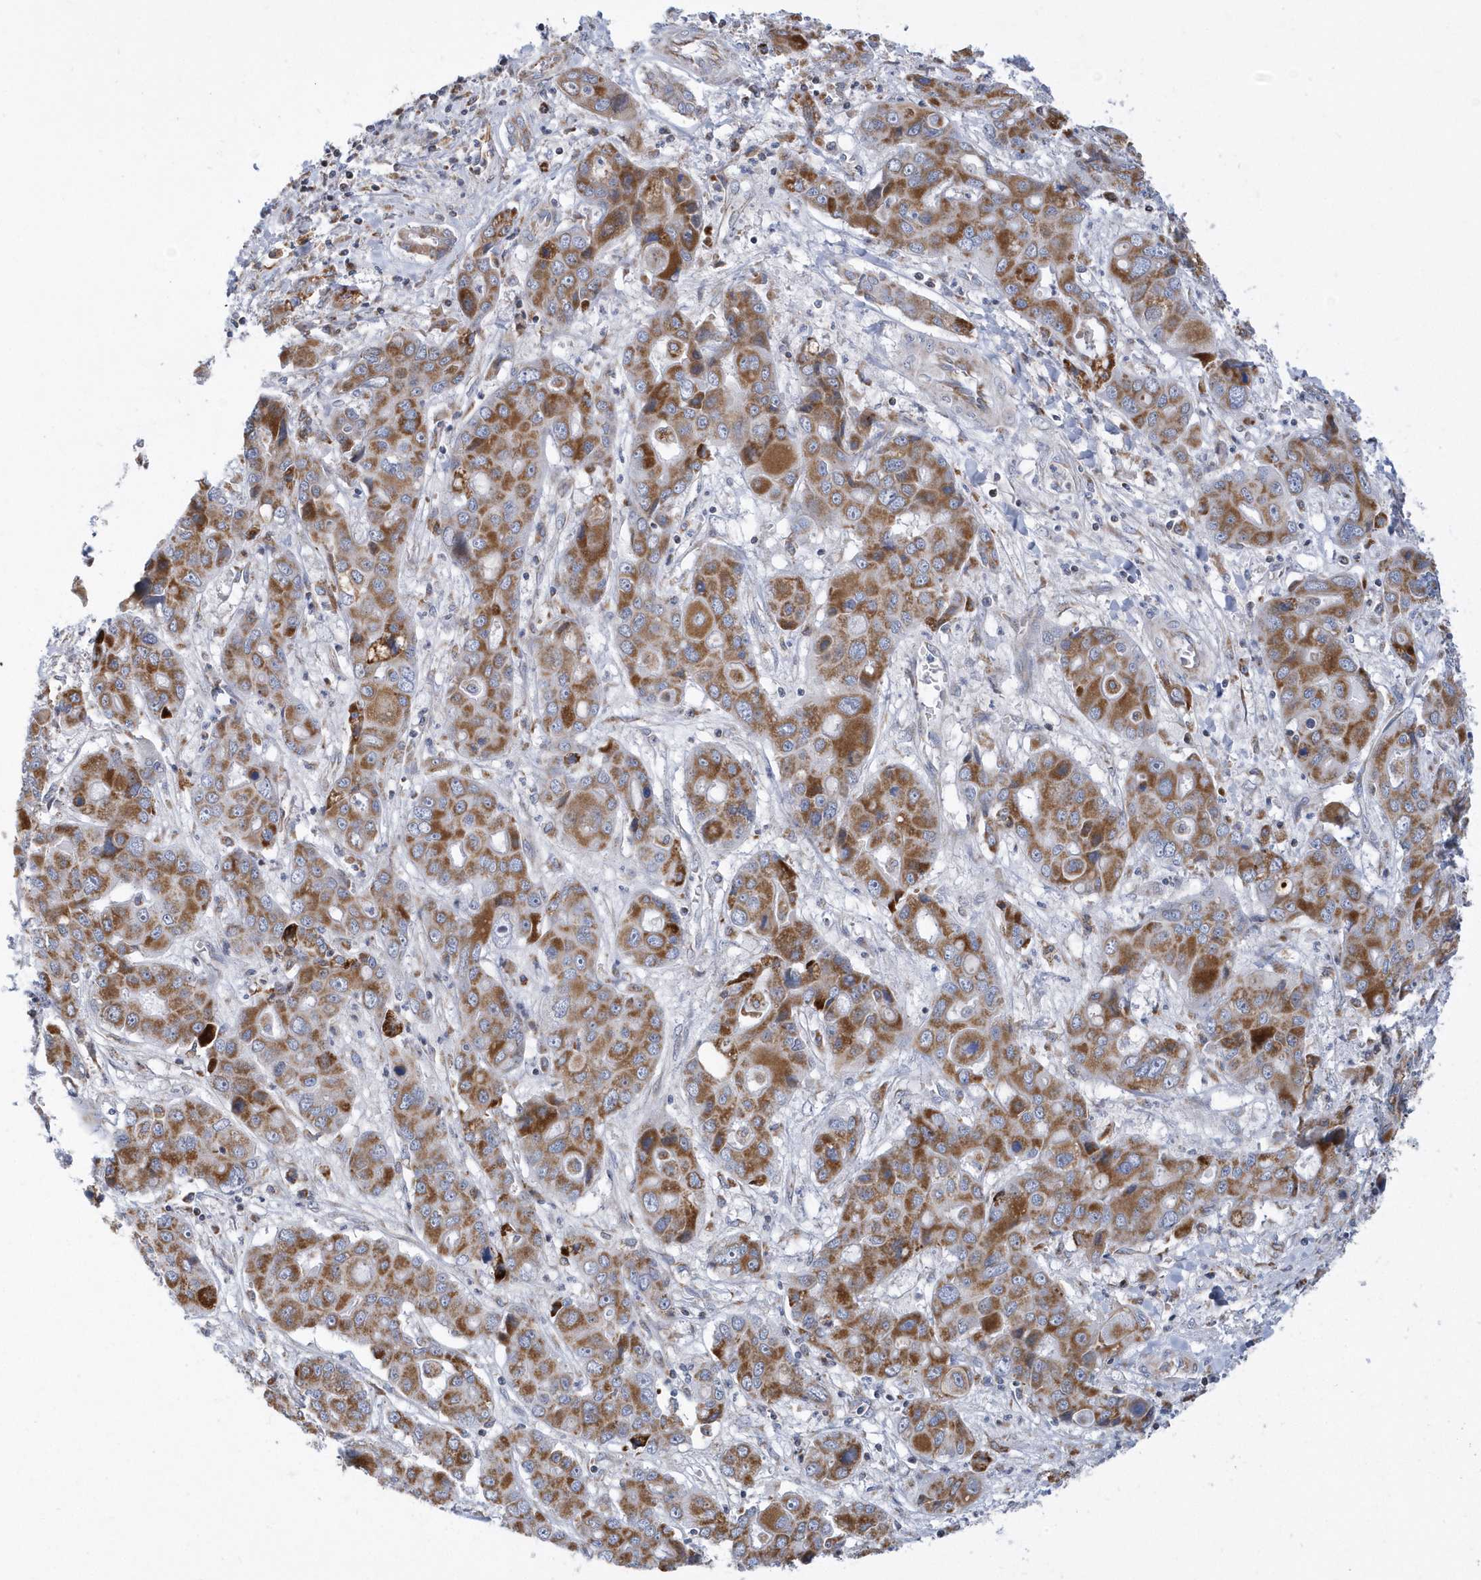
{"staining": {"intensity": "strong", "quantity": "25%-75%", "location": "cytoplasmic/membranous"}, "tissue": "liver cancer", "cell_type": "Tumor cells", "image_type": "cancer", "snomed": [{"axis": "morphology", "description": "Cholangiocarcinoma"}, {"axis": "topography", "description": "Liver"}], "caption": "Immunohistochemistry of human liver cancer (cholangiocarcinoma) reveals high levels of strong cytoplasmic/membranous staining in approximately 25%-75% of tumor cells. The protein of interest is stained brown, and the nuclei are stained in blue (DAB (3,3'-diaminobenzidine) IHC with brightfield microscopy, high magnification).", "gene": "VWA5B2", "patient": {"sex": "male", "age": 67}}